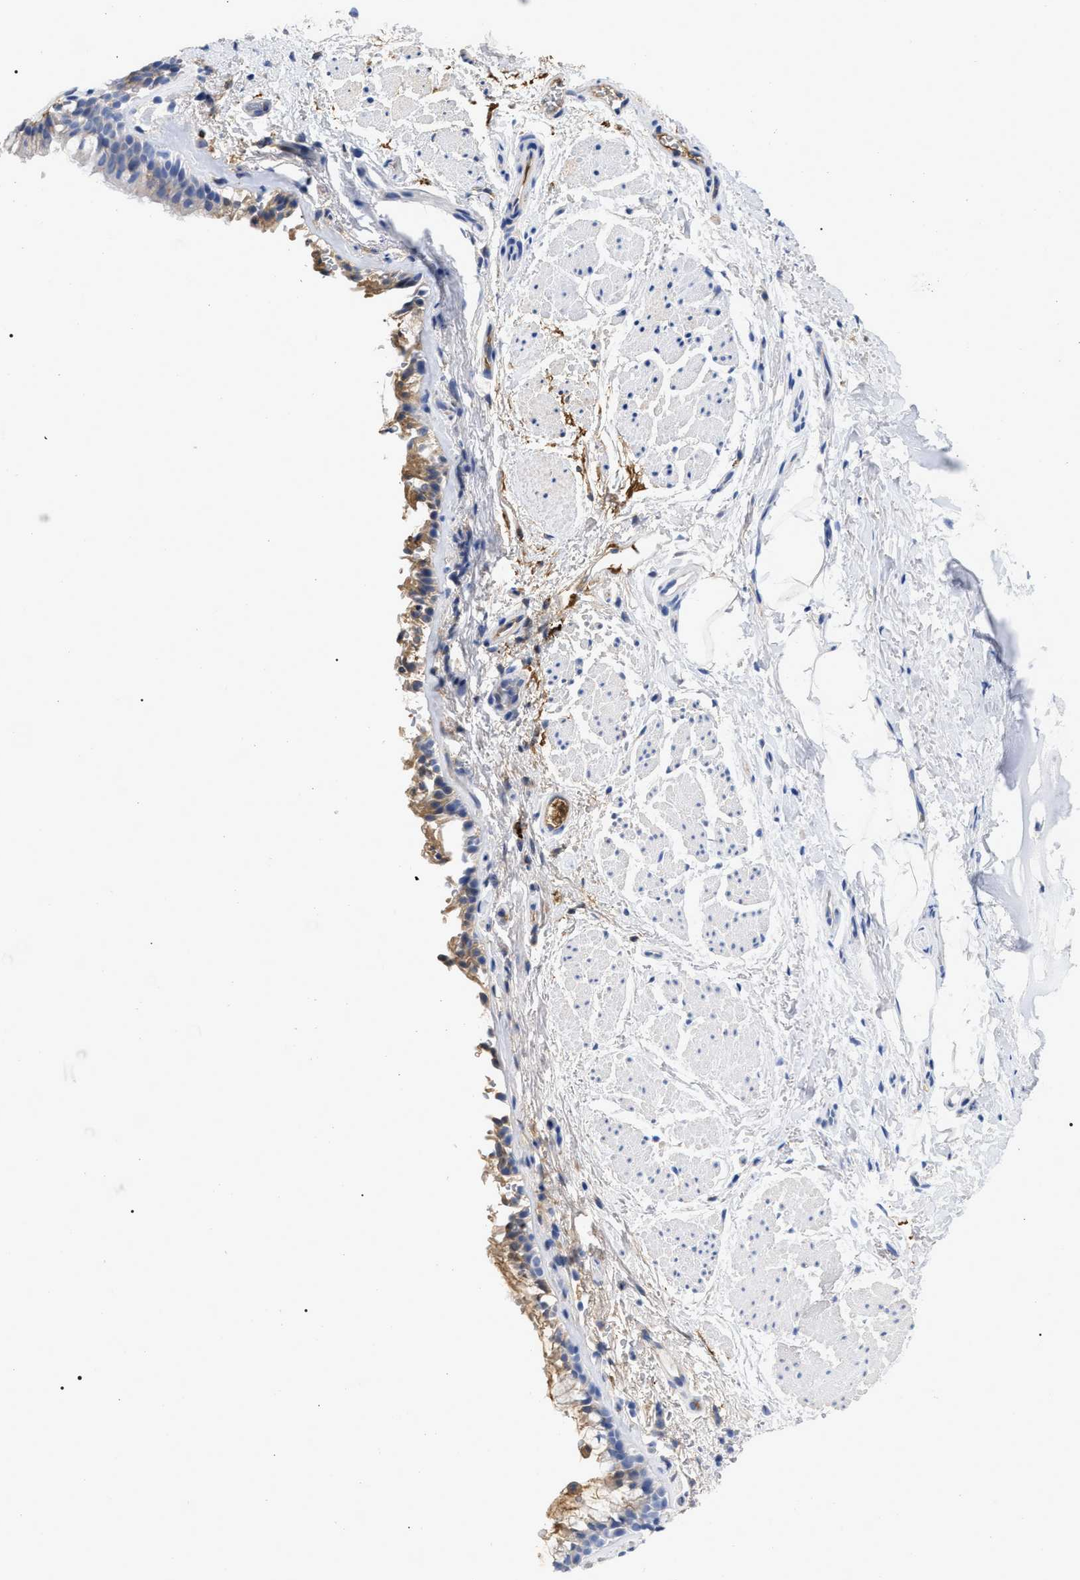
{"staining": {"intensity": "moderate", "quantity": "<25%", "location": "cytoplasmic/membranous"}, "tissue": "bronchus", "cell_type": "Respiratory epithelial cells", "image_type": "normal", "snomed": [{"axis": "morphology", "description": "Normal tissue, NOS"}, {"axis": "topography", "description": "Cartilage tissue"}, {"axis": "topography", "description": "Bronchus"}], "caption": "Protein staining of benign bronchus demonstrates moderate cytoplasmic/membranous expression in about <25% of respiratory epithelial cells.", "gene": "IGHV5", "patient": {"sex": "female", "age": 53}}